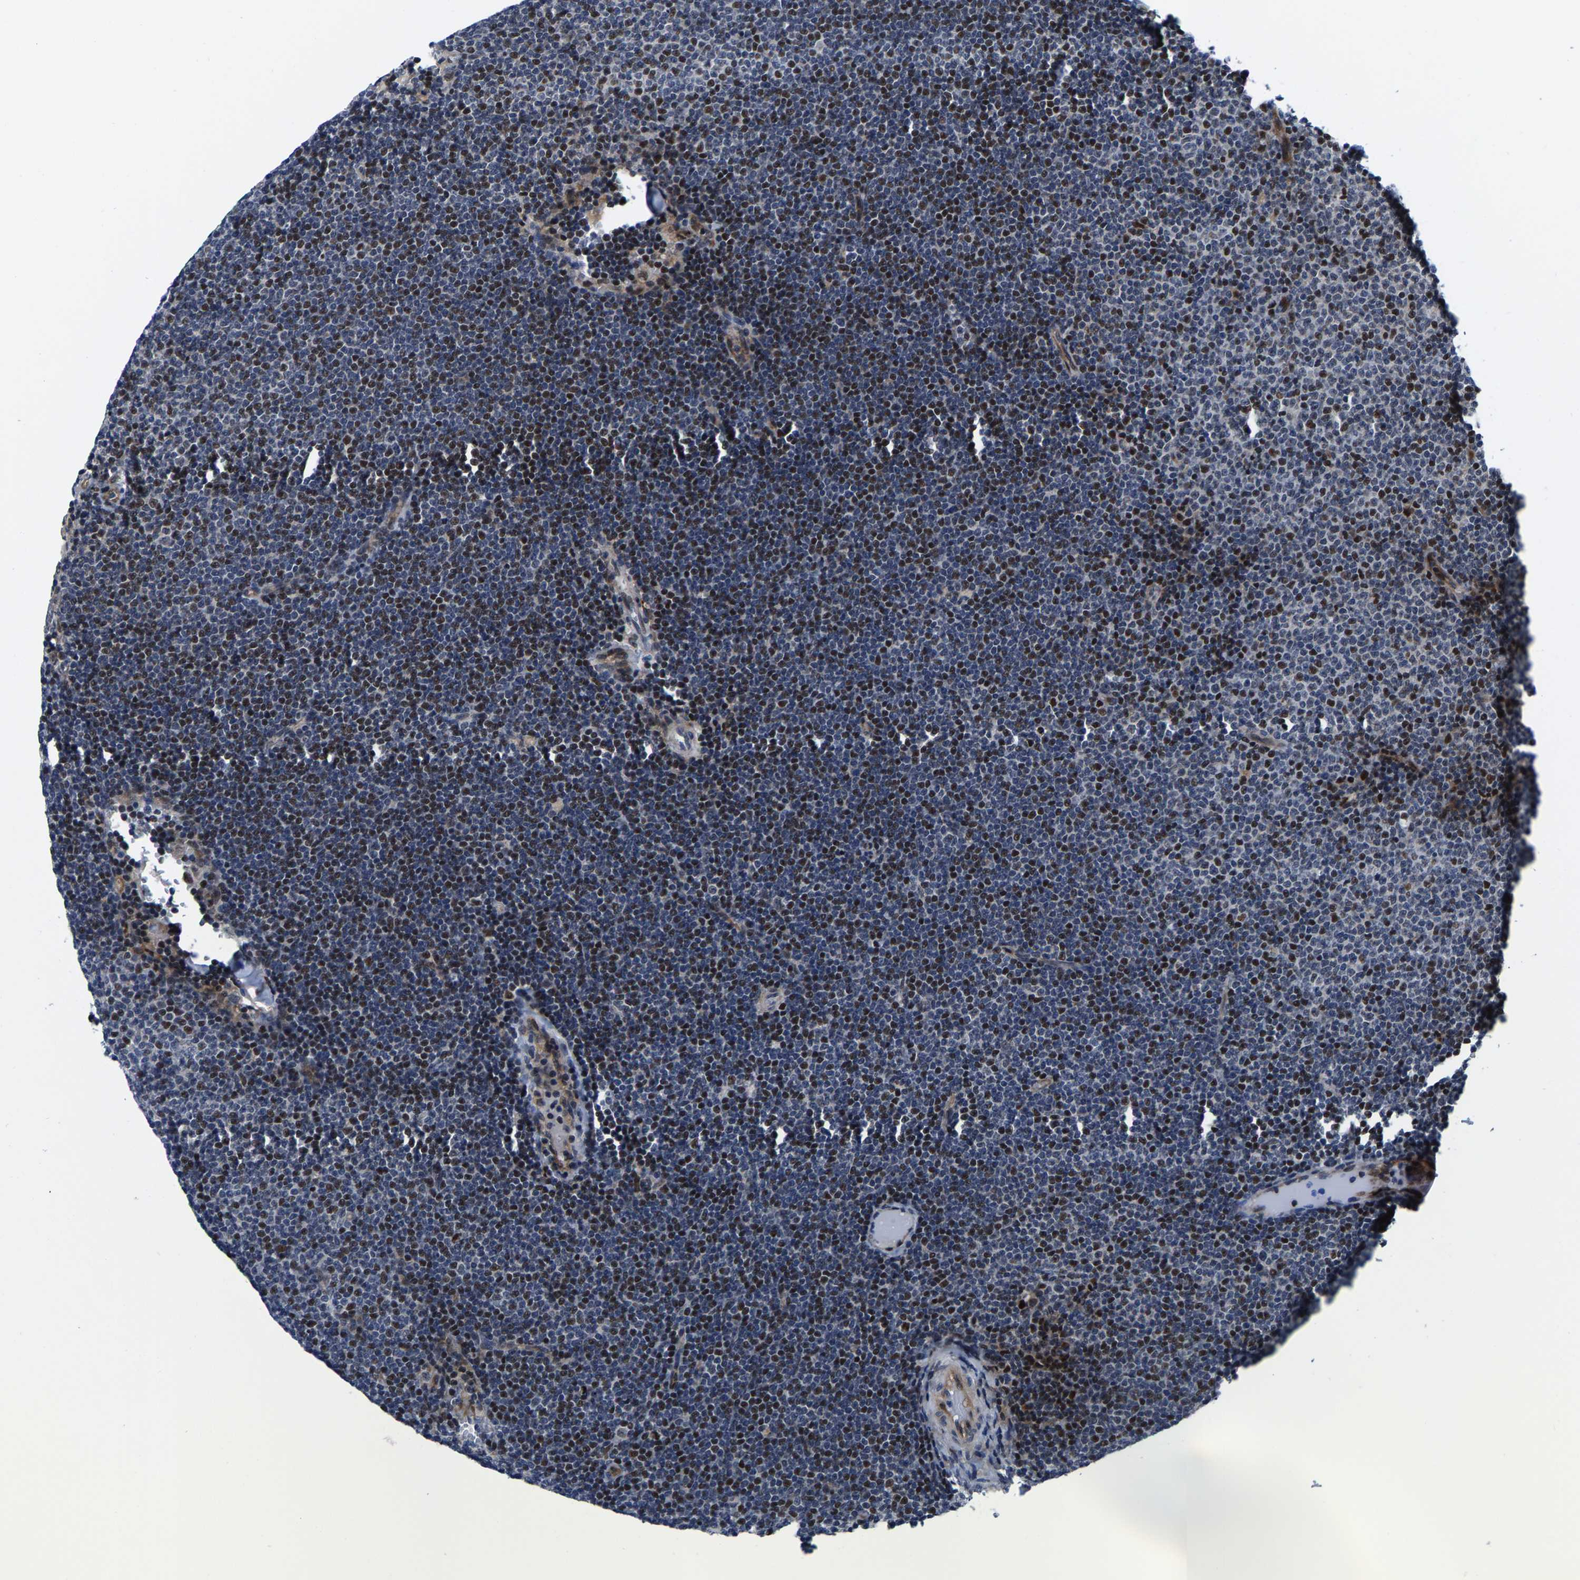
{"staining": {"intensity": "moderate", "quantity": "25%-75%", "location": "nuclear"}, "tissue": "lymphoma", "cell_type": "Tumor cells", "image_type": "cancer", "snomed": [{"axis": "morphology", "description": "Malignant lymphoma, non-Hodgkin's type, Low grade"}, {"axis": "topography", "description": "Lymph node"}], "caption": "Immunohistochemistry (DAB (3,3'-diaminobenzidine)) staining of malignant lymphoma, non-Hodgkin's type (low-grade) displays moderate nuclear protein positivity in approximately 25%-75% of tumor cells. Immunohistochemistry stains the protein of interest in brown and the nuclei are stained blue.", "gene": "GTPBP10", "patient": {"sex": "female", "age": 53}}